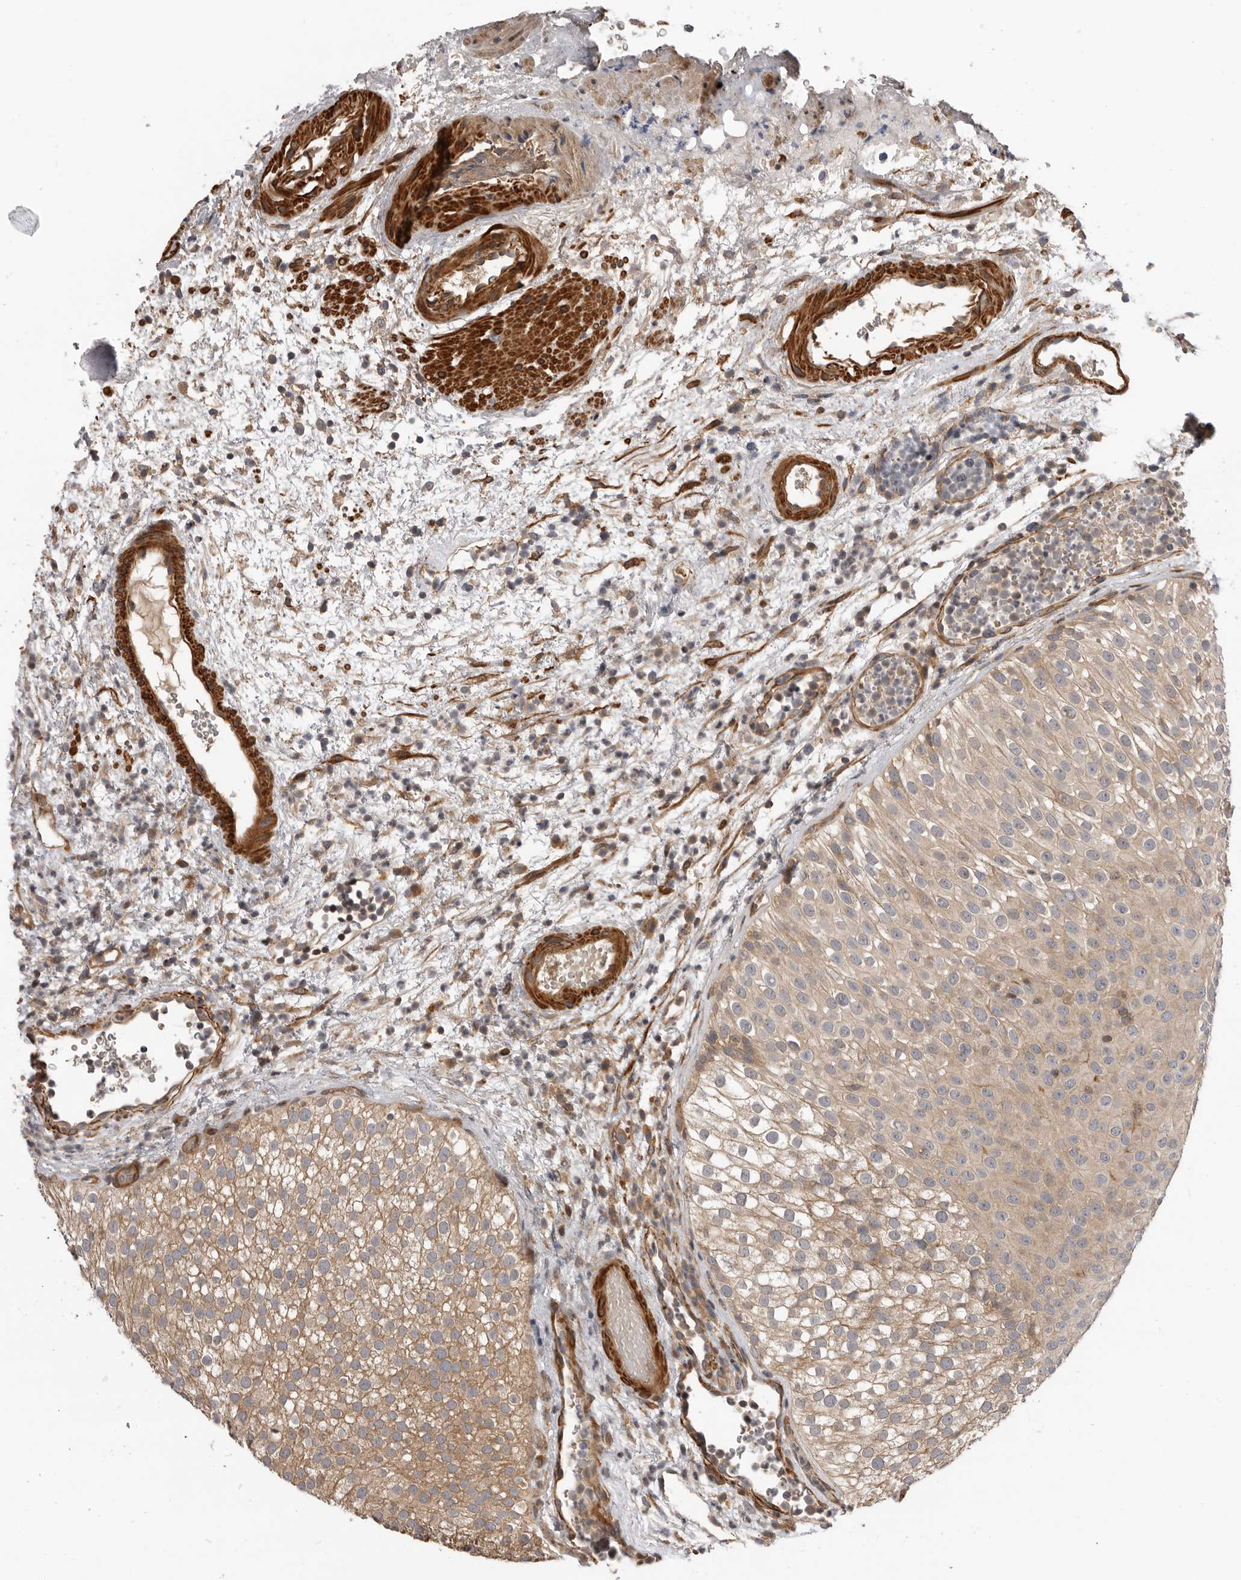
{"staining": {"intensity": "weak", "quantity": ">75%", "location": "cytoplasmic/membranous"}, "tissue": "urothelial cancer", "cell_type": "Tumor cells", "image_type": "cancer", "snomed": [{"axis": "morphology", "description": "Urothelial carcinoma, Low grade"}, {"axis": "topography", "description": "Urinary bladder"}], "caption": "Immunohistochemistry of low-grade urothelial carcinoma demonstrates low levels of weak cytoplasmic/membranous expression in about >75% of tumor cells.", "gene": "TRIM56", "patient": {"sex": "male", "age": 78}}